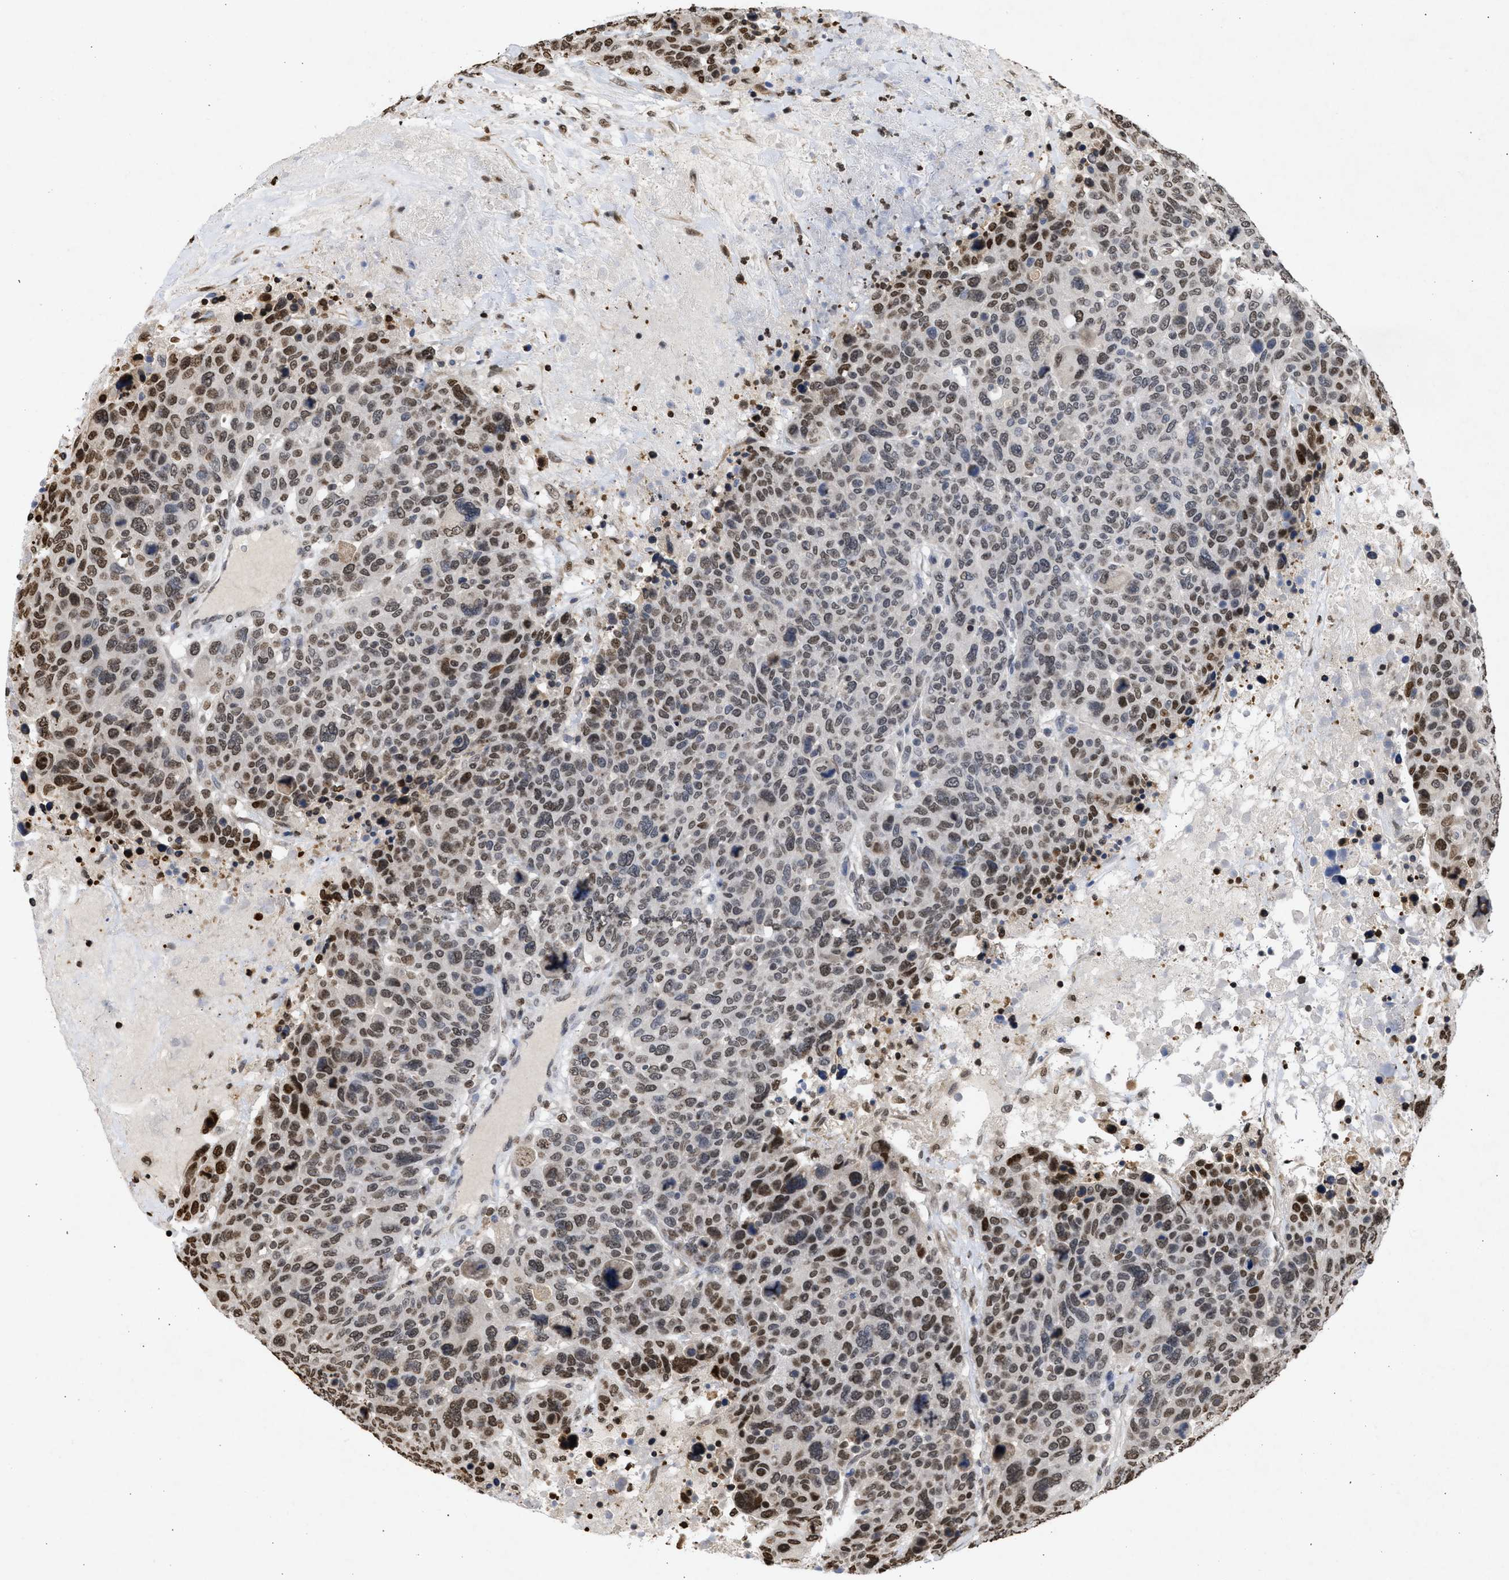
{"staining": {"intensity": "moderate", "quantity": "25%-75%", "location": "nuclear"}, "tissue": "breast cancer", "cell_type": "Tumor cells", "image_type": "cancer", "snomed": [{"axis": "morphology", "description": "Duct carcinoma"}, {"axis": "topography", "description": "Breast"}], "caption": "Breast infiltrating ductal carcinoma stained with DAB immunohistochemistry reveals medium levels of moderate nuclear expression in approximately 25%-75% of tumor cells. The protein of interest is shown in brown color, while the nuclei are stained blue.", "gene": "NUP35", "patient": {"sex": "female", "age": 37}}